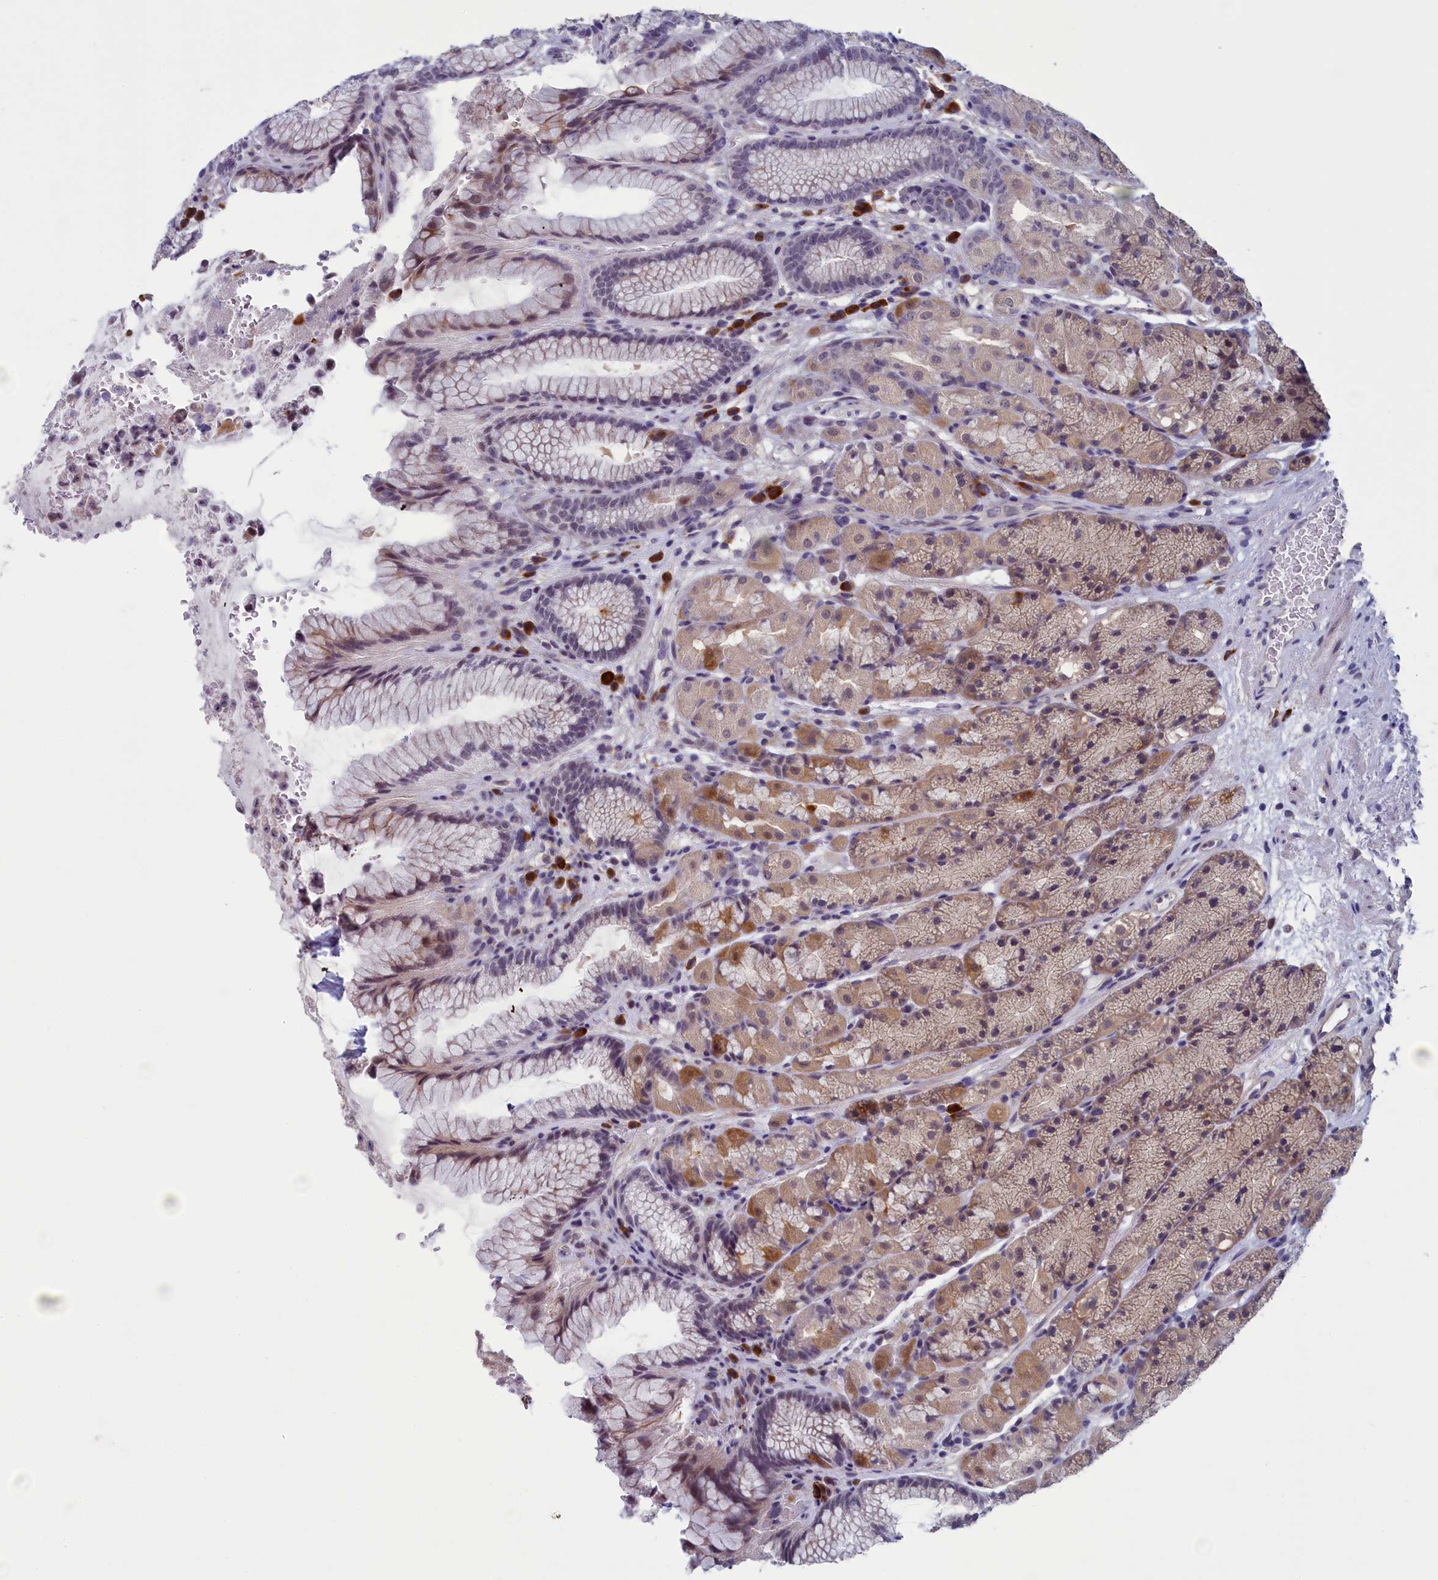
{"staining": {"intensity": "moderate", "quantity": "<25%", "location": "cytoplasmic/membranous,nuclear"}, "tissue": "stomach", "cell_type": "Glandular cells", "image_type": "normal", "snomed": [{"axis": "morphology", "description": "Normal tissue, NOS"}, {"axis": "topography", "description": "Stomach"}], "caption": "IHC staining of normal stomach, which displays low levels of moderate cytoplasmic/membranous,nuclear positivity in approximately <25% of glandular cells indicating moderate cytoplasmic/membranous,nuclear protein expression. The staining was performed using DAB (3,3'-diaminobenzidine) (brown) for protein detection and nuclei were counterstained in hematoxylin (blue).", "gene": "CNEP1R1", "patient": {"sex": "male", "age": 63}}